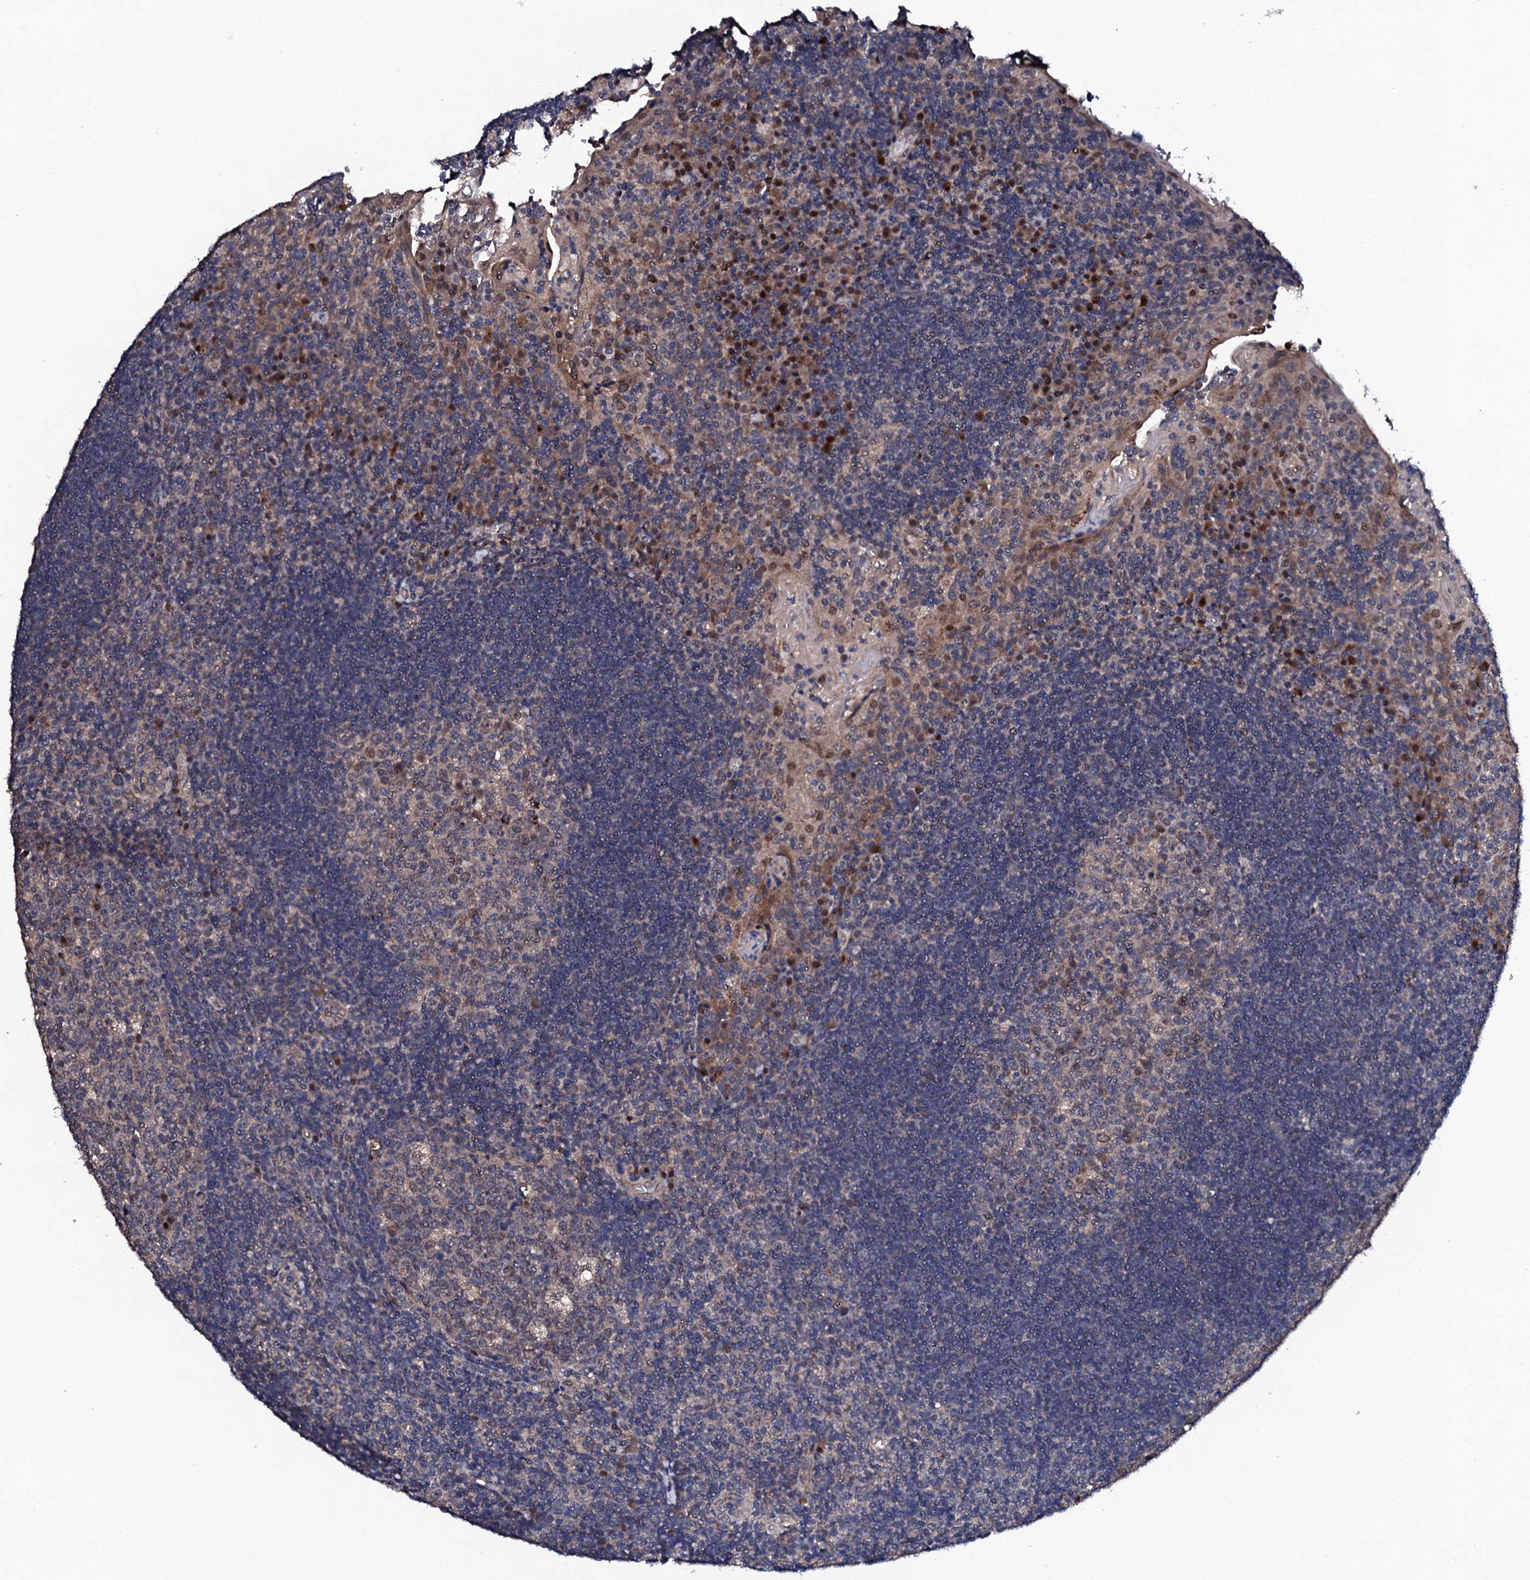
{"staining": {"intensity": "weak", "quantity": "25%-75%", "location": "cytoplasmic/membranous,nuclear"}, "tissue": "tonsil", "cell_type": "Germinal center cells", "image_type": "normal", "snomed": [{"axis": "morphology", "description": "Normal tissue, NOS"}, {"axis": "topography", "description": "Tonsil"}], "caption": "A photomicrograph showing weak cytoplasmic/membranous,nuclear expression in about 25%-75% of germinal center cells in normal tonsil, as visualized by brown immunohistochemical staining.", "gene": "IP6K1", "patient": {"sex": "male", "age": 17}}